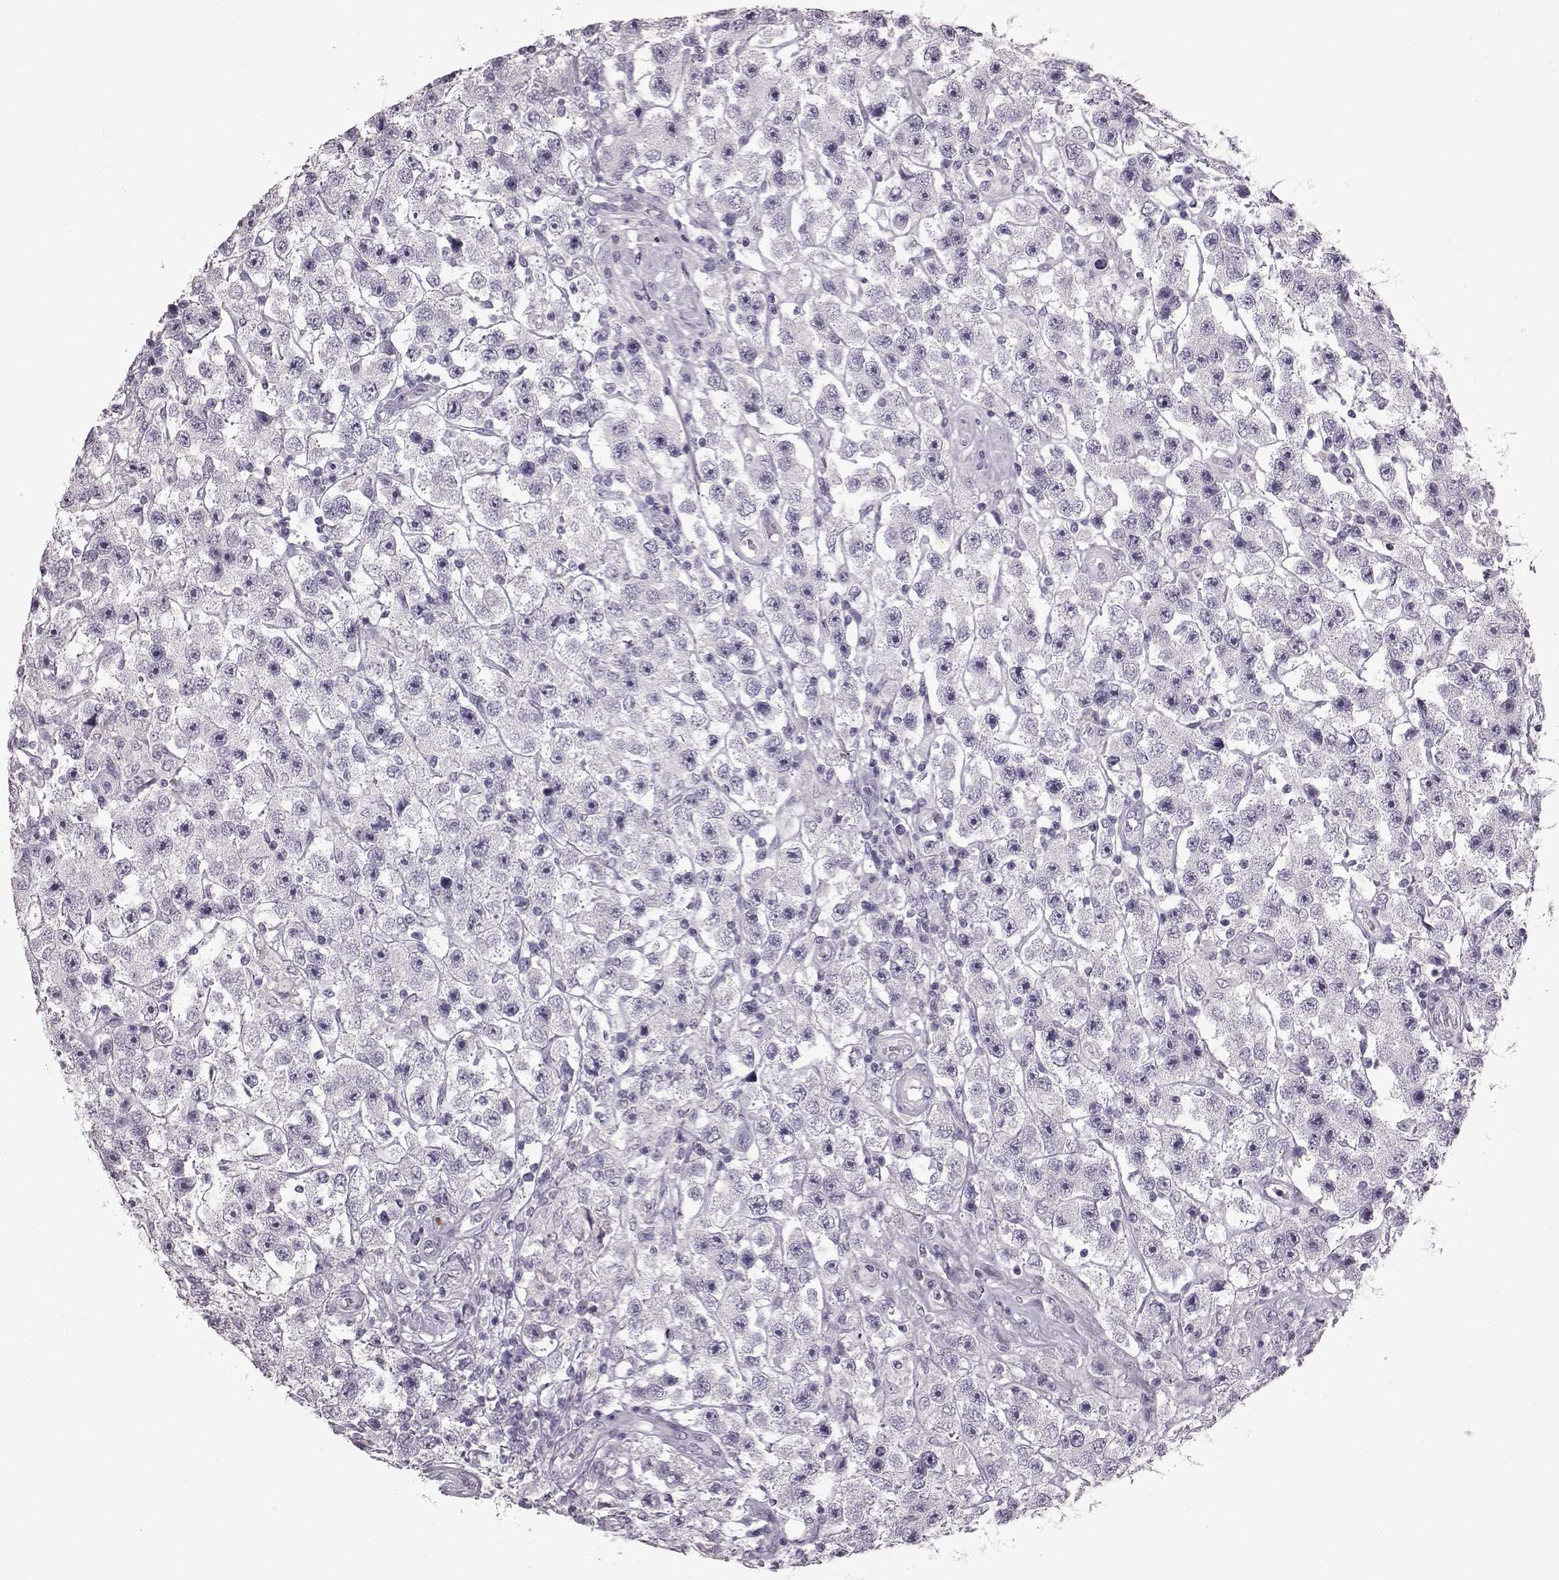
{"staining": {"intensity": "negative", "quantity": "none", "location": "none"}, "tissue": "testis cancer", "cell_type": "Tumor cells", "image_type": "cancer", "snomed": [{"axis": "morphology", "description": "Seminoma, NOS"}, {"axis": "topography", "description": "Testis"}], "caption": "Tumor cells show no significant protein expression in testis cancer (seminoma).", "gene": "FUT4", "patient": {"sex": "male", "age": 45}}